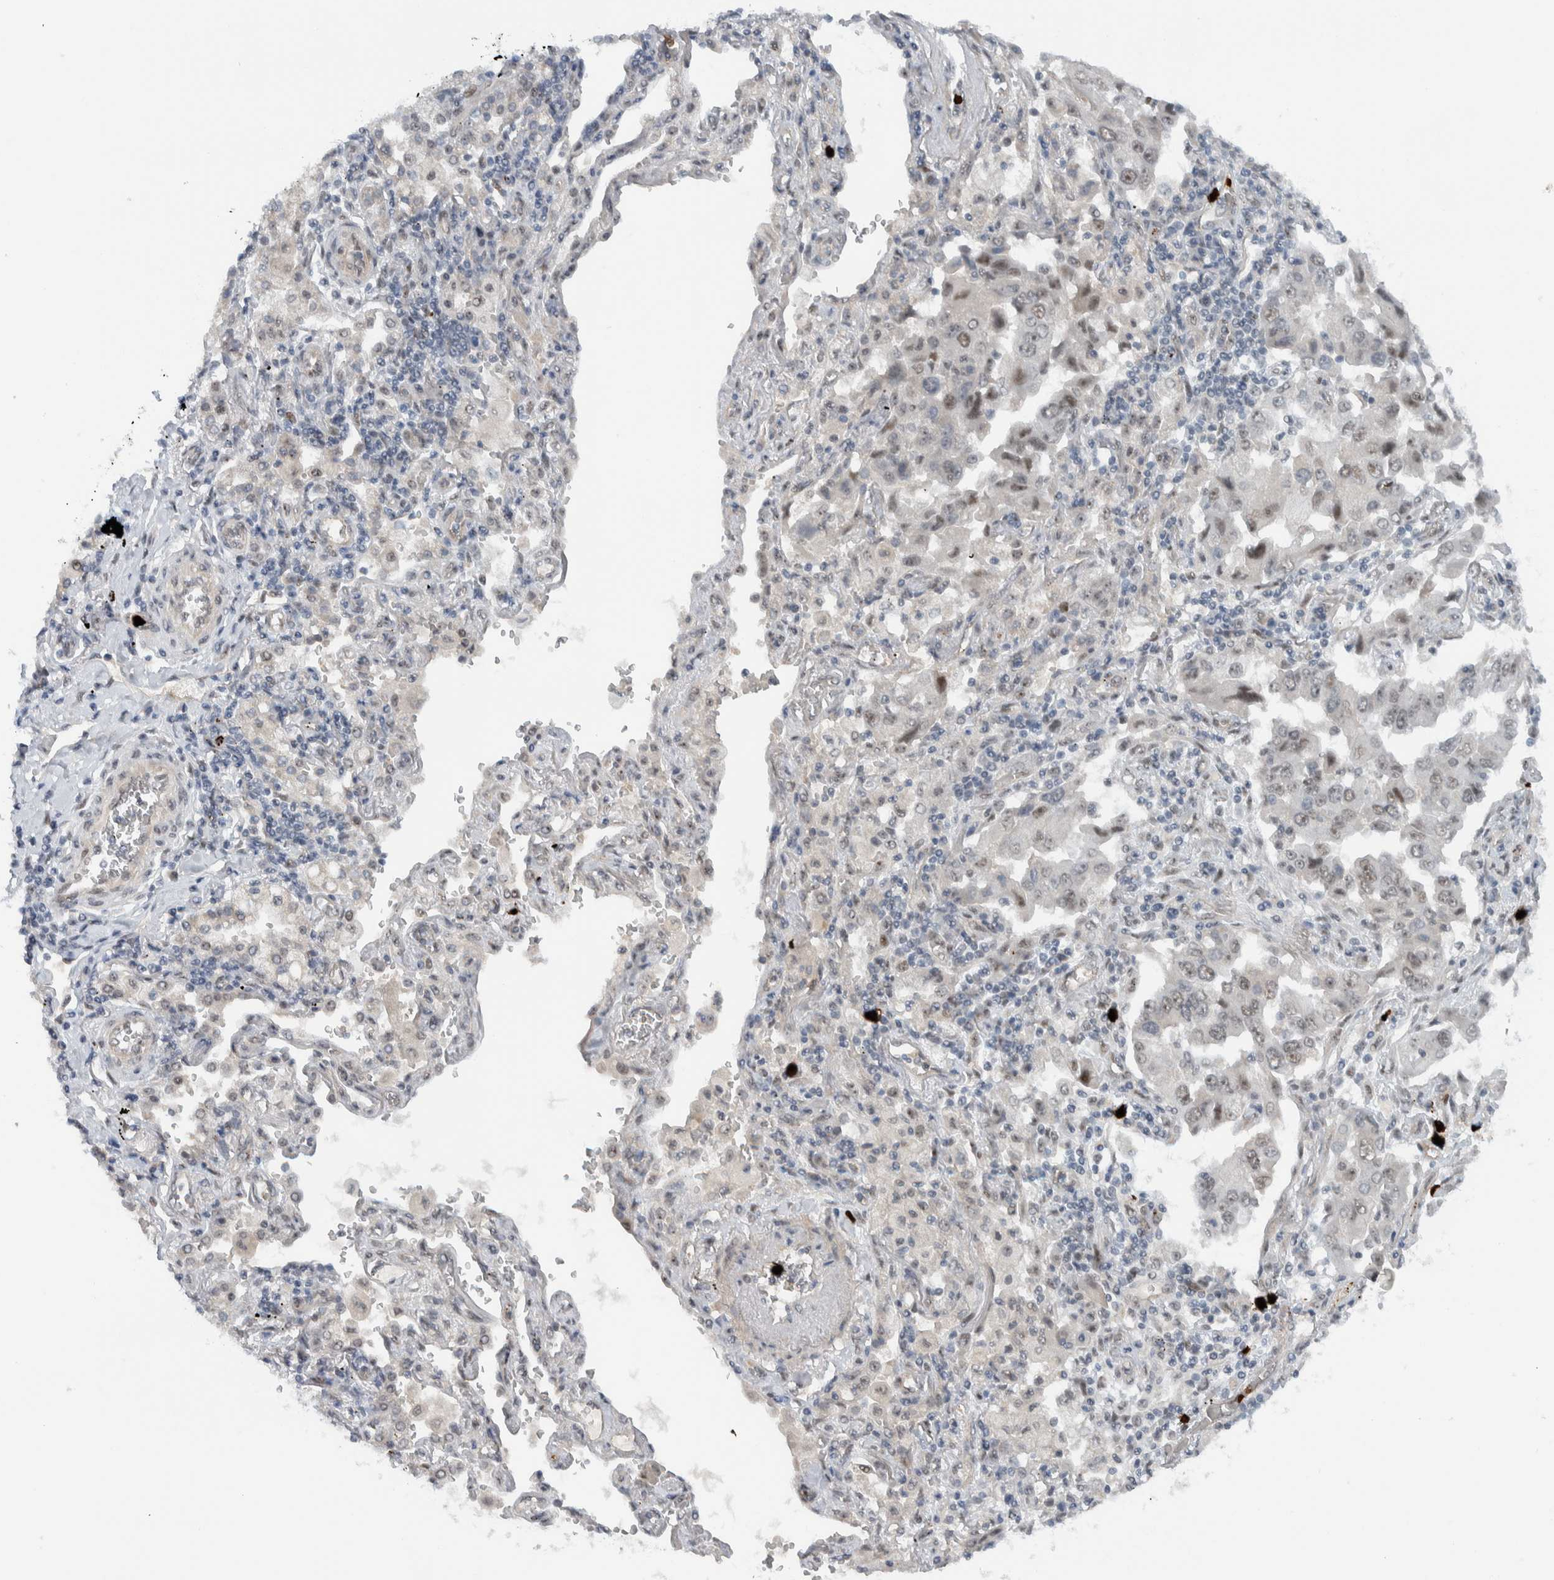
{"staining": {"intensity": "weak", "quantity": ">75%", "location": "nuclear"}, "tissue": "lung cancer", "cell_type": "Tumor cells", "image_type": "cancer", "snomed": [{"axis": "morphology", "description": "Adenocarcinoma, NOS"}, {"axis": "topography", "description": "Lung"}], "caption": "IHC of lung cancer (adenocarcinoma) displays low levels of weak nuclear staining in about >75% of tumor cells.", "gene": "ZFP91", "patient": {"sex": "female", "age": 65}}